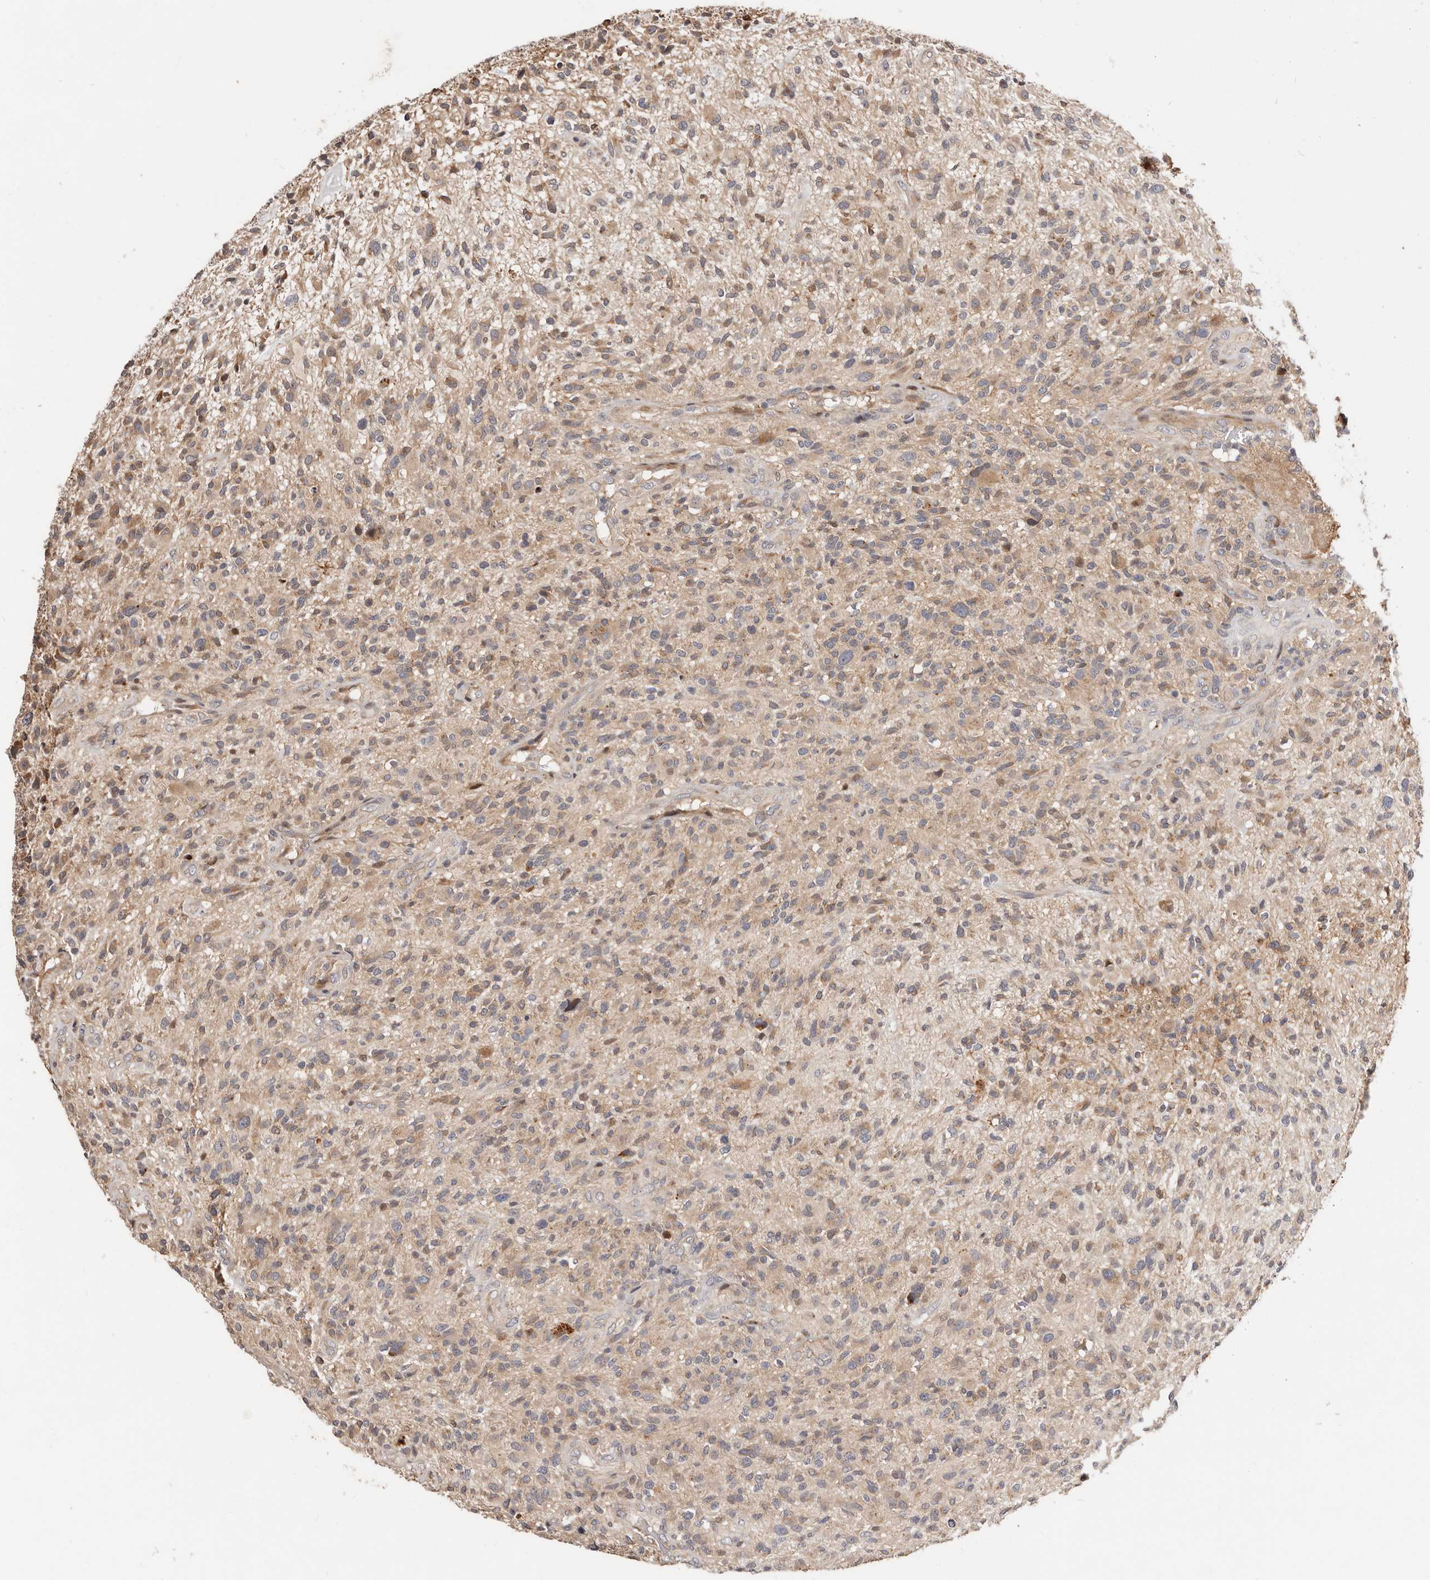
{"staining": {"intensity": "weak", "quantity": ">75%", "location": "cytoplasmic/membranous"}, "tissue": "glioma", "cell_type": "Tumor cells", "image_type": "cancer", "snomed": [{"axis": "morphology", "description": "Glioma, malignant, High grade"}, {"axis": "topography", "description": "Brain"}], "caption": "A brown stain highlights weak cytoplasmic/membranous positivity of a protein in human glioma tumor cells.", "gene": "USP33", "patient": {"sex": "male", "age": 47}}